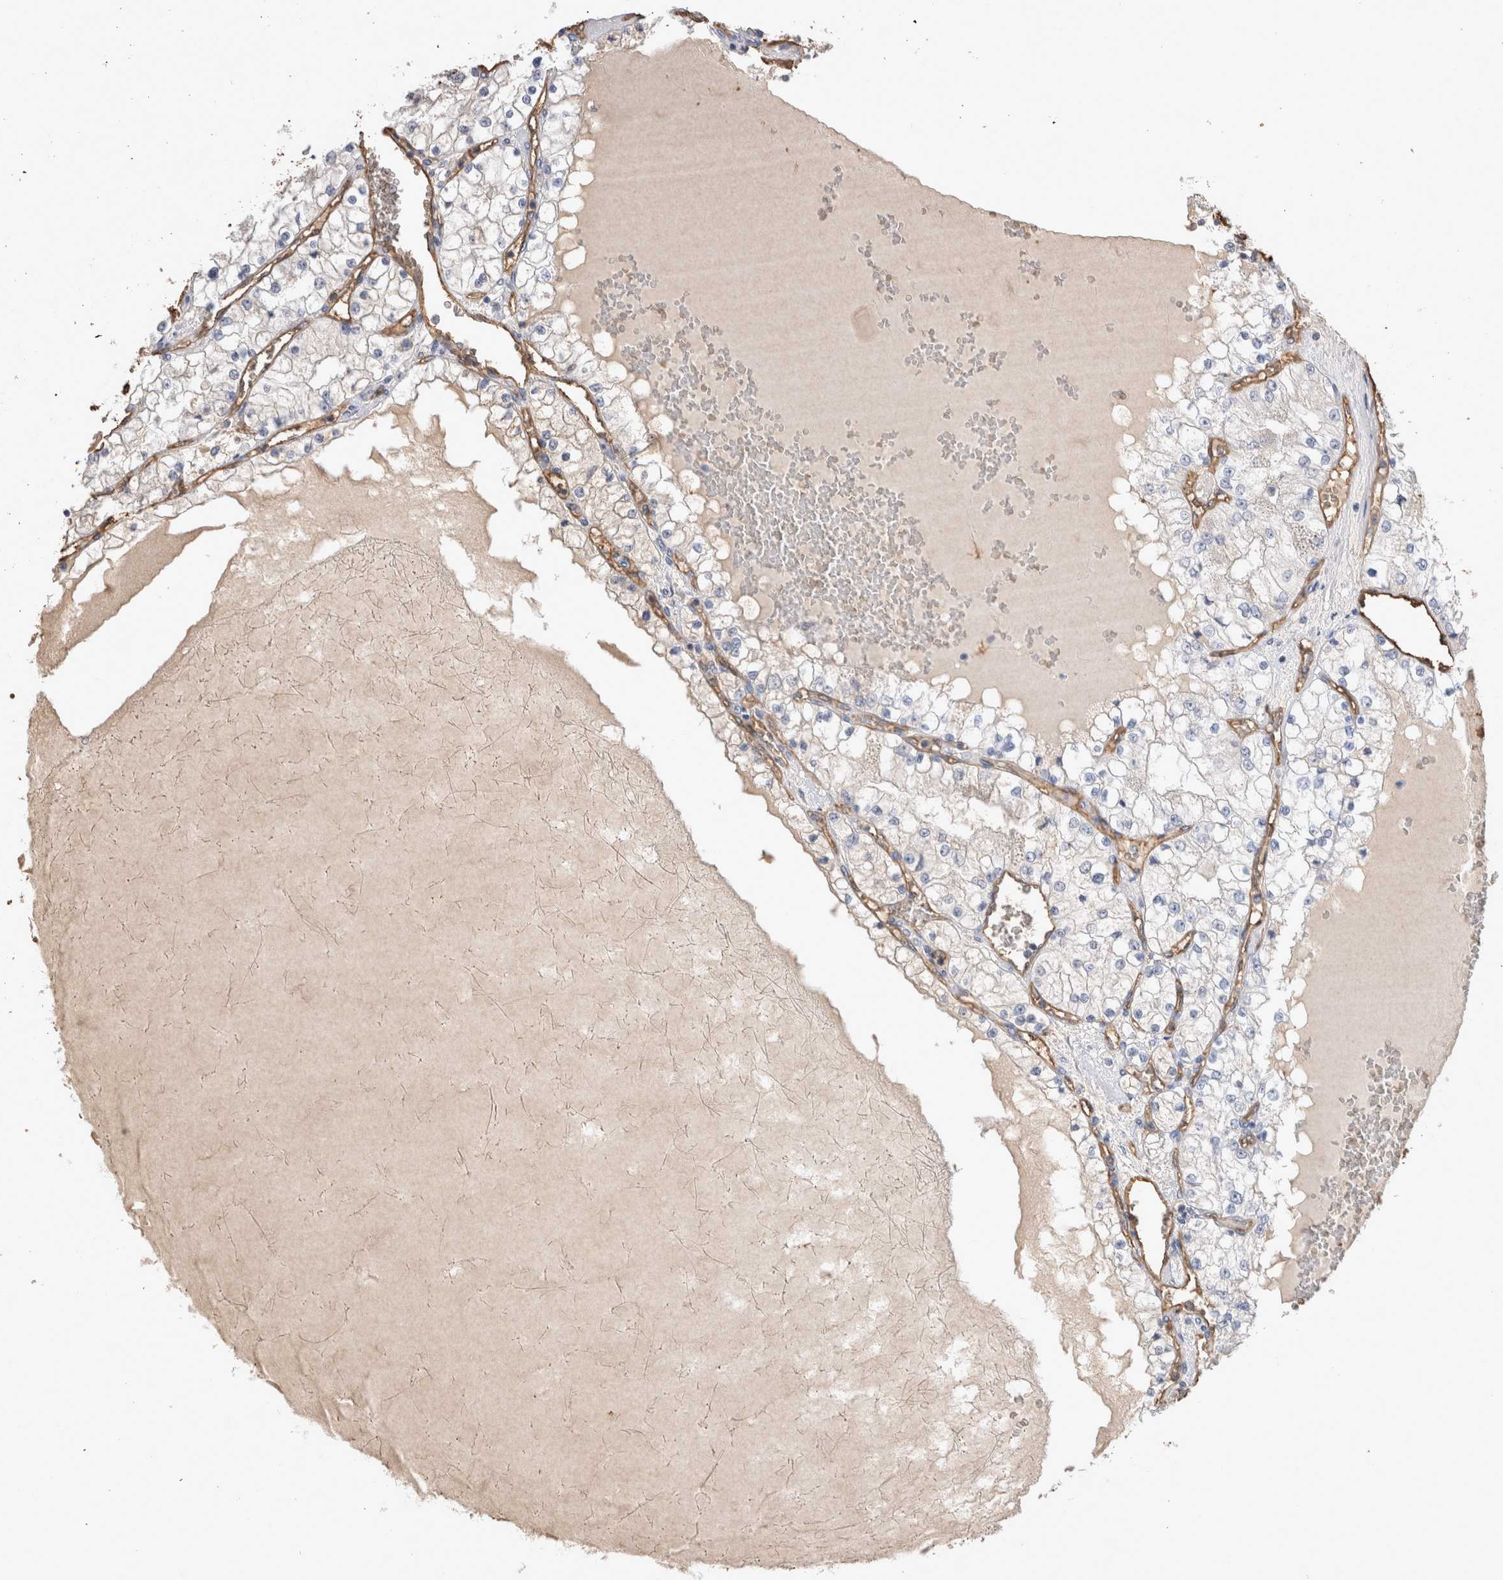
{"staining": {"intensity": "negative", "quantity": "none", "location": "none"}, "tissue": "renal cancer", "cell_type": "Tumor cells", "image_type": "cancer", "snomed": [{"axis": "morphology", "description": "Adenocarcinoma, NOS"}, {"axis": "topography", "description": "Kidney"}], "caption": "An IHC photomicrograph of renal adenocarcinoma is shown. There is no staining in tumor cells of renal adenocarcinoma.", "gene": "IL17RC", "patient": {"sex": "male", "age": 68}}